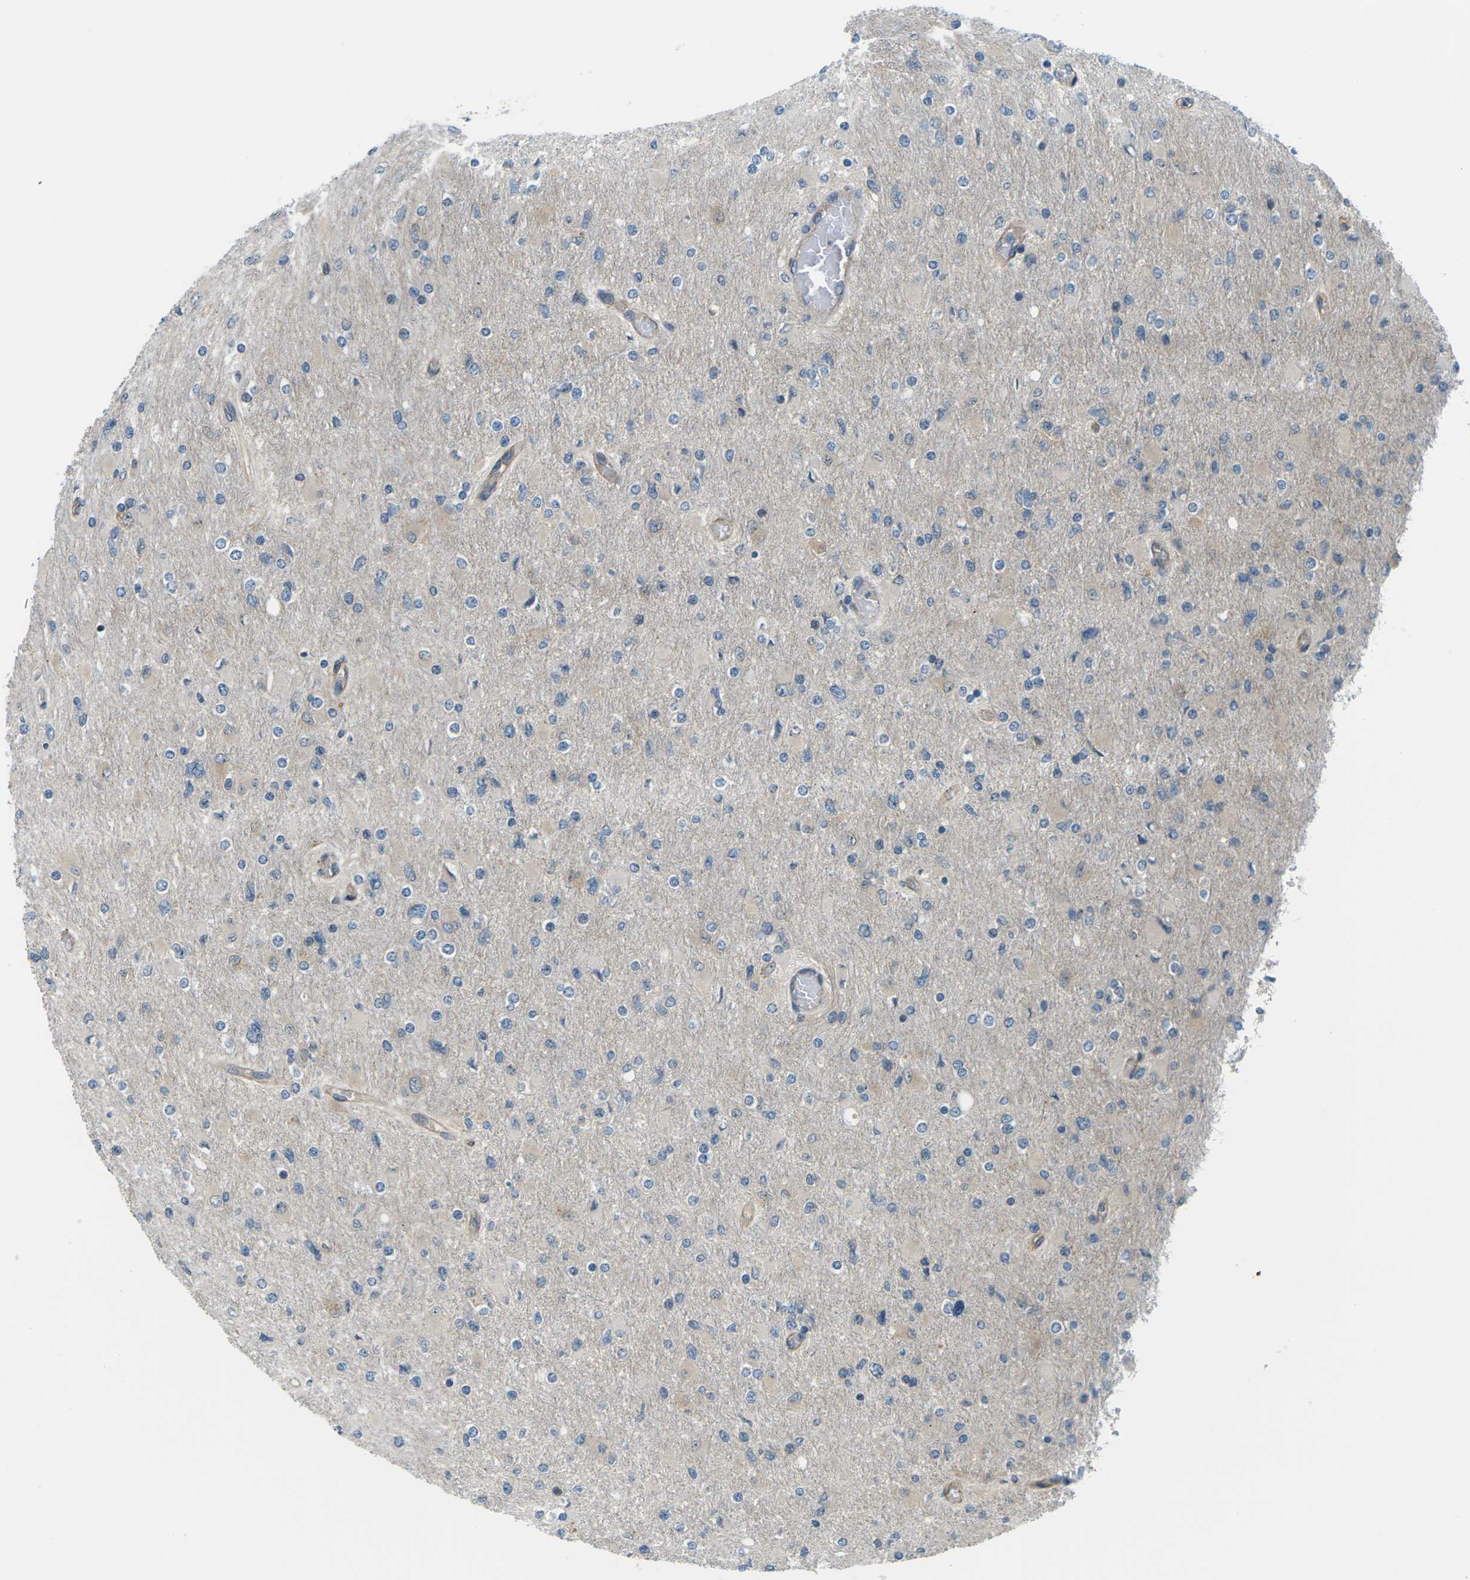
{"staining": {"intensity": "negative", "quantity": "none", "location": "none"}, "tissue": "glioma", "cell_type": "Tumor cells", "image_type": "cancer", "snomed": [{"axis": "morphology", "description": "Glioma, malignant, High grade"}, {"axis": "topography", "description": "Cerebral cortex"}], "caption": "The micrograph displays no staining of tumor cells in high-grade glioma (malignant). (IHC, brightfield microscopy, high magnification).", "gene": "SLC13A3", "patient": {"sex": "female", "age": 36}}